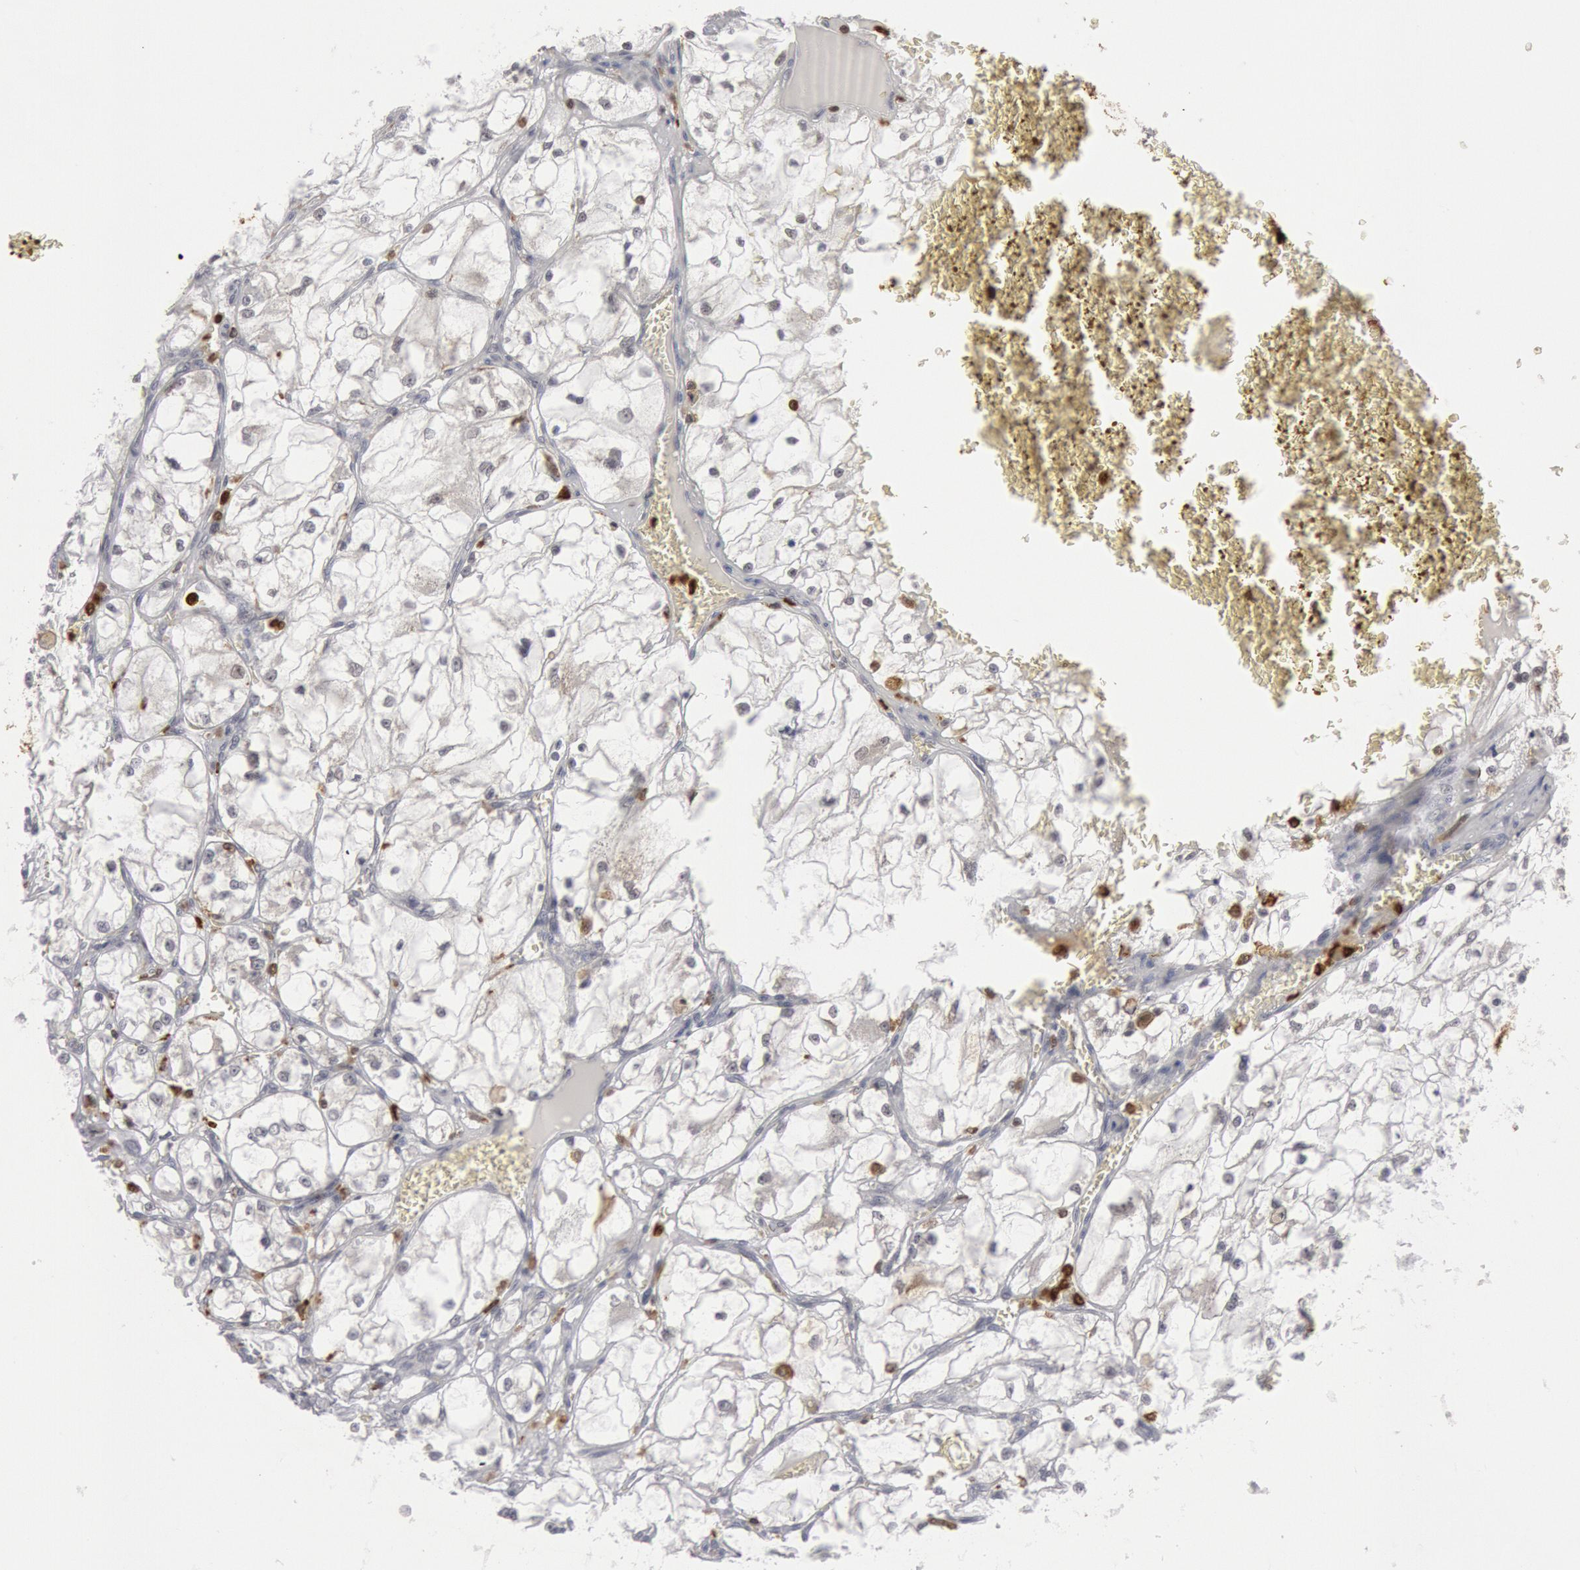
{"staining": {"intensity": "negative", "quantity": "none", "location": "none"}, "tissue": "renal cancer", "cell_type": "Tumor cells", "image_type": "cancer", "snomed": [{"axis": "morphology", "description": "Adenocarcinoma, NOS"}, {"axis": "topography", "description": "Kidney"}], "caption": "The image demonstrates no staining of tumor cells in renal cancer (adenocarcinoma).", "gene": "PTPN6", "patient": {"sex": "male", "age": 61}}